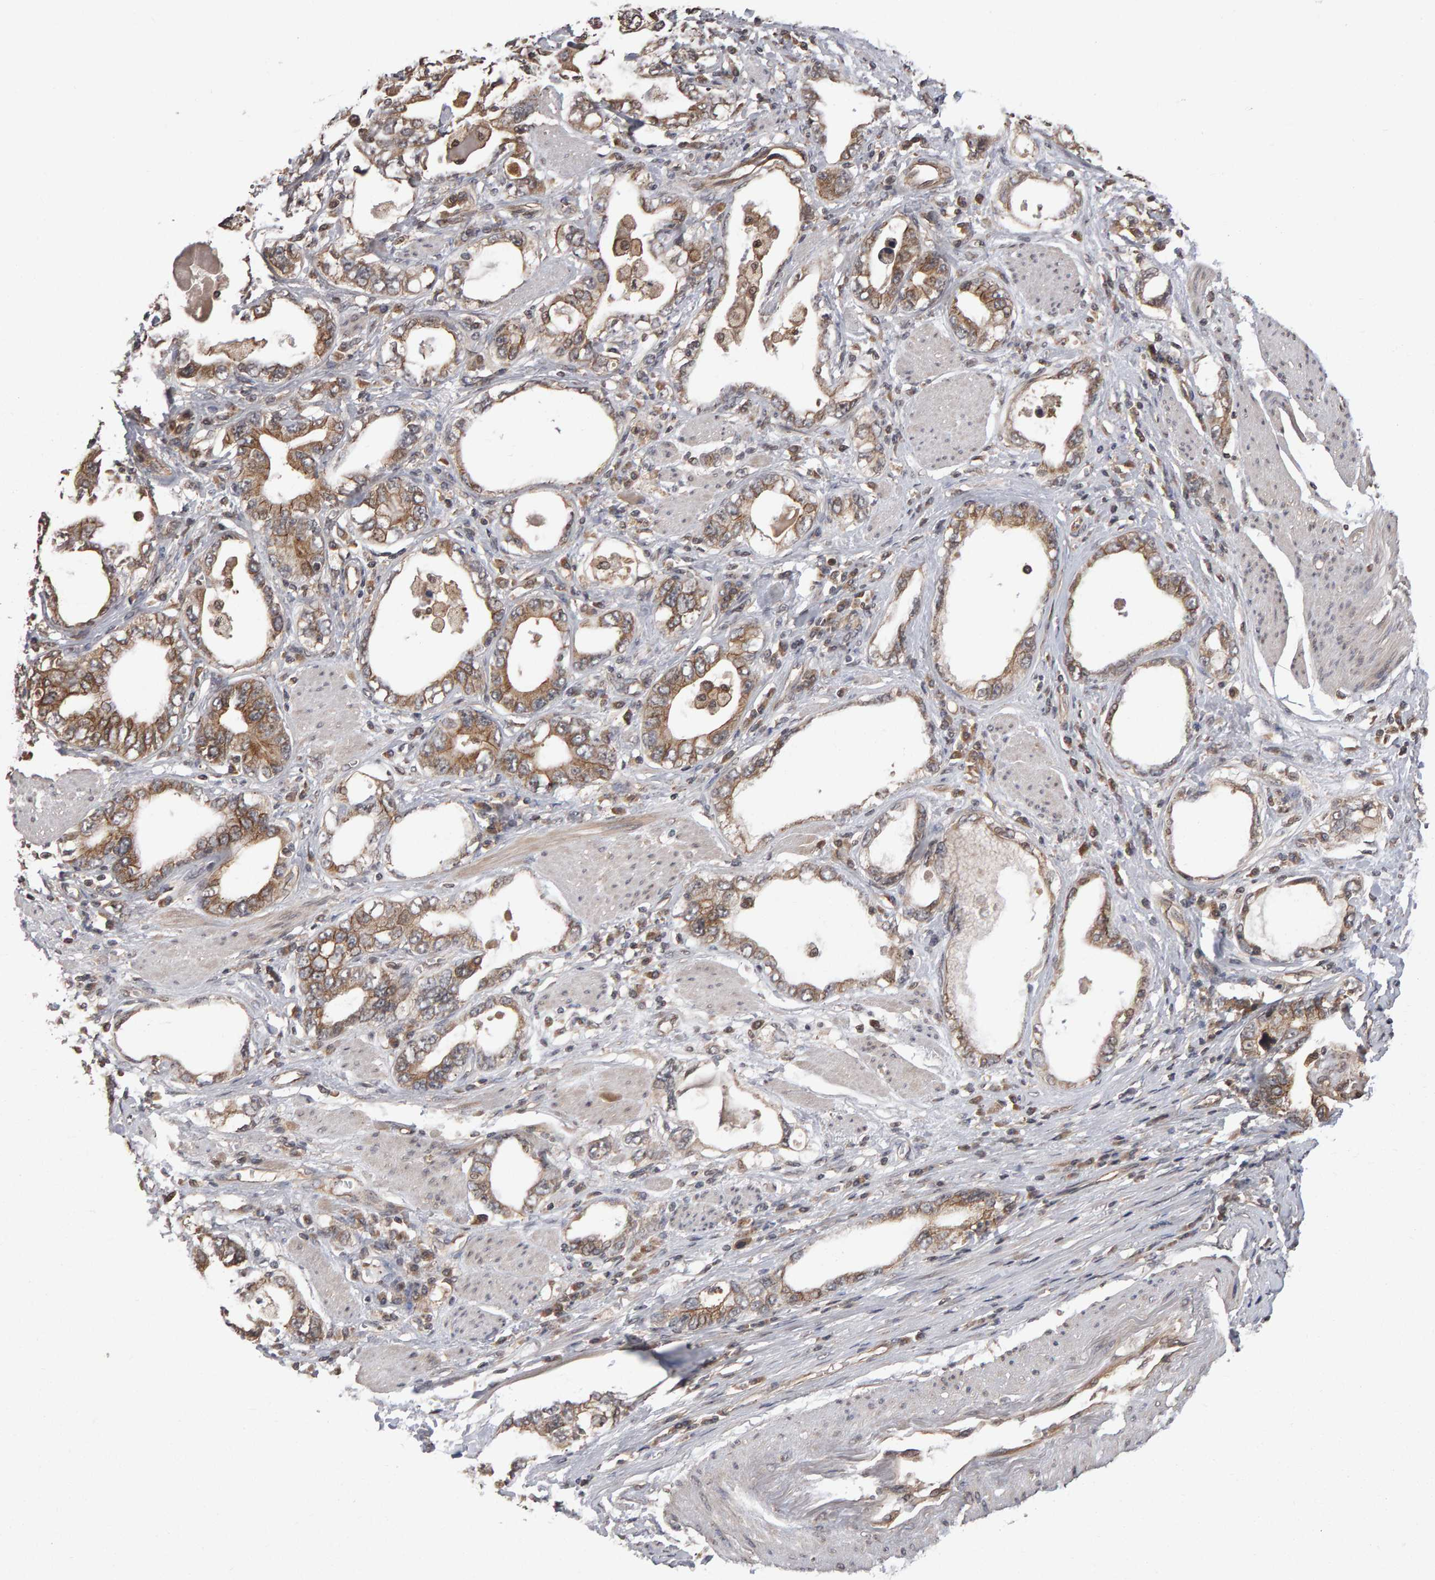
{"staining": {"intensity": "weak", "quantity": ">75%", "location": "cytoplasmic/membranous"}, "tissue": "stomach cancer", "cell_type": "Tumor cells", "image_type": "cancer", "snomed": [{"axis": "morphology", "description": "Adenocarcinoma, NOS"}, {"axis": "topography", "description": "Stomach, lower"}], "caption": "Immunohistochemical staining of stomach adenocarcinoma shows low levels of weak cytoplasmic/membranous protein positivity in approximately >75% of tumor cells.", "gene": "SCRIB", "patient": {"sex": "female", "age": 93}}